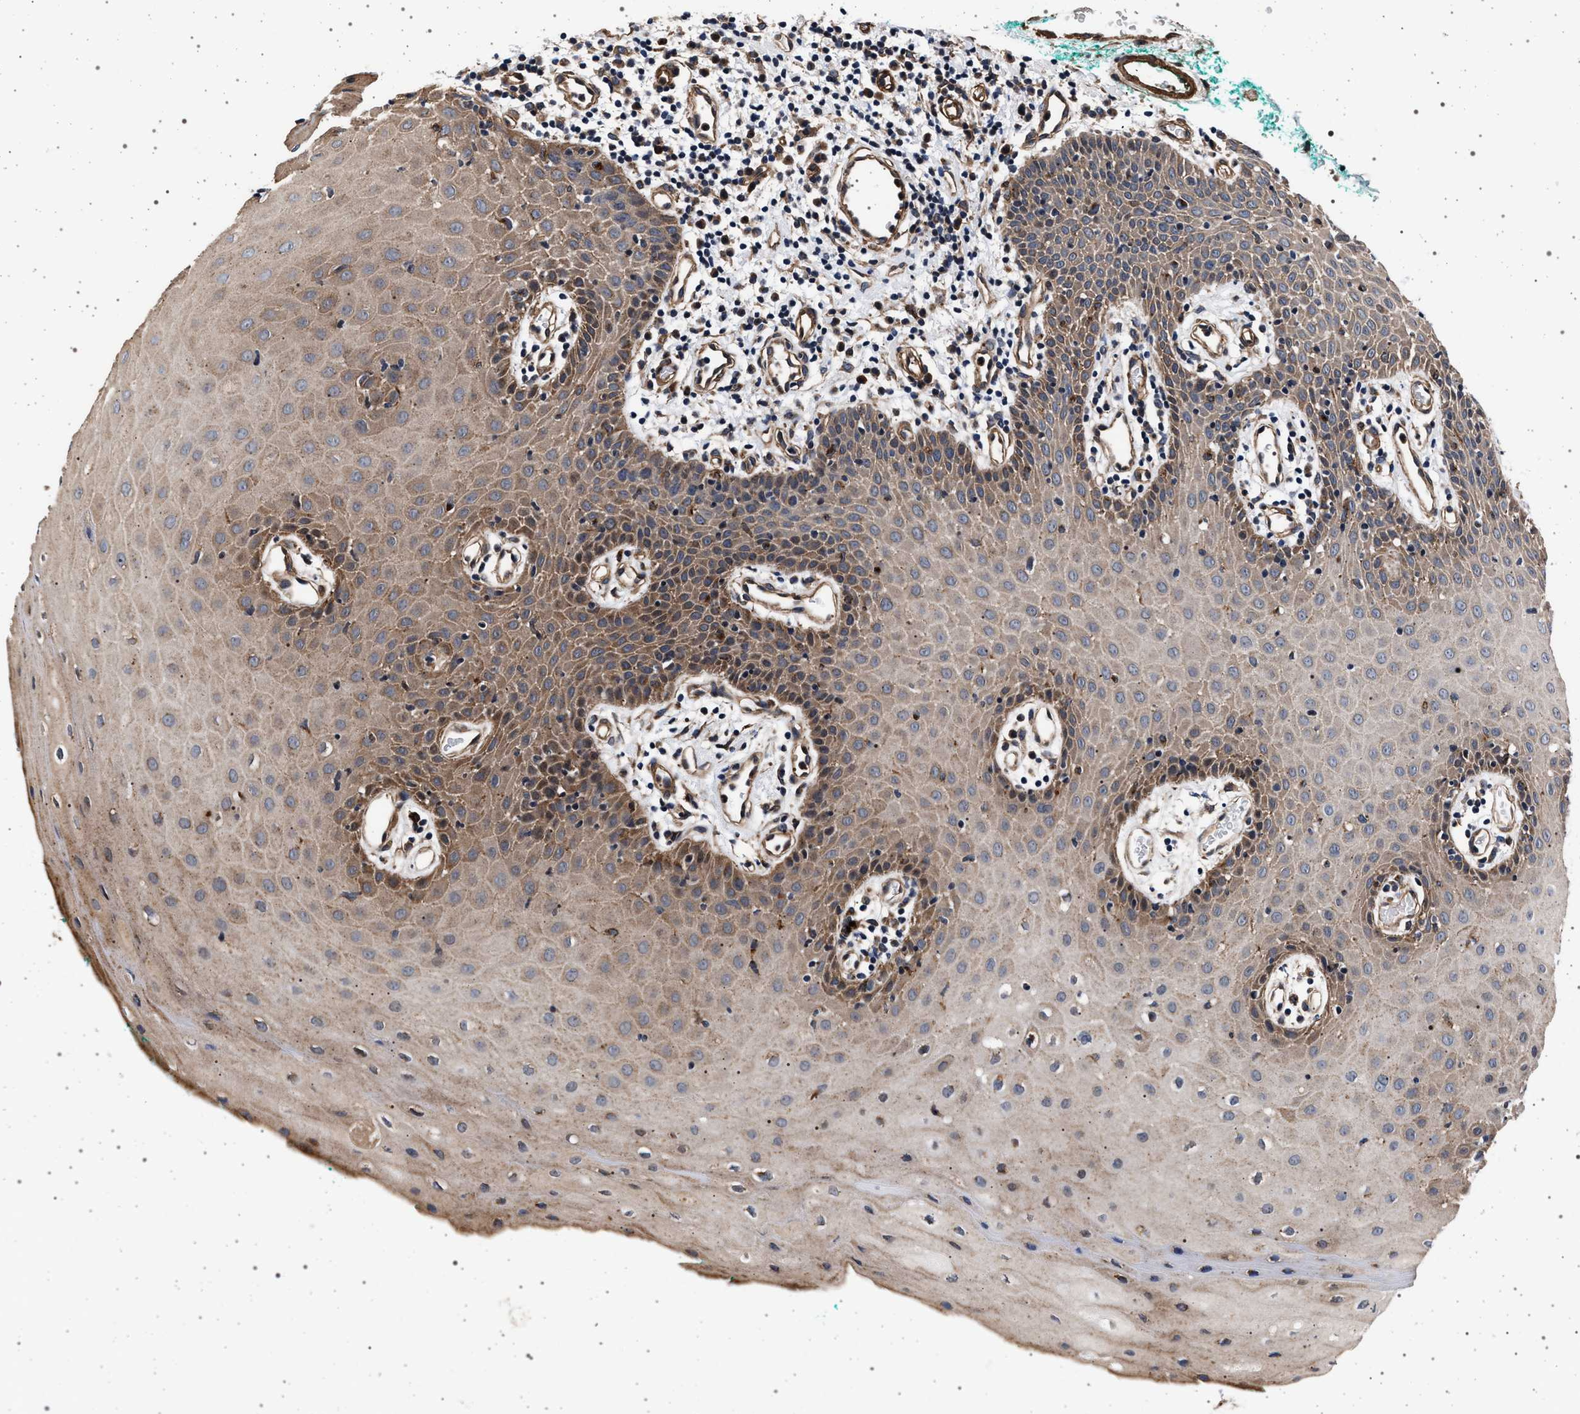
{"staining": {"intensity": "moderate", "quantity": ">75%", "location": "cytoplasmic/membranous"}, "tissue": "oral mucosa", "cell_type": "Squamous epithelial cells", "image_type": "normal", "snomed": [{"axis": "morphology", "description": "Normal tissue, NOS"}, {"axis": "morphology", "description": "Squamous cell carcinoma, NOS"}, {"axis": "topography", "description": "Oral tissue"}, {"axis": "topography", "description": "Salivary gland"}, {"axis": "topography", "description": "Head-Neck"}], "caption": "Normal oral mucosa was stained to show a protein in brown. There is medium levels of moderate cytoplasmic/membranous positivity in approximately >75% of squamous epithelial cells.", "gene": "KCNK6", "patient": {"sex": "female", "age": 62}}